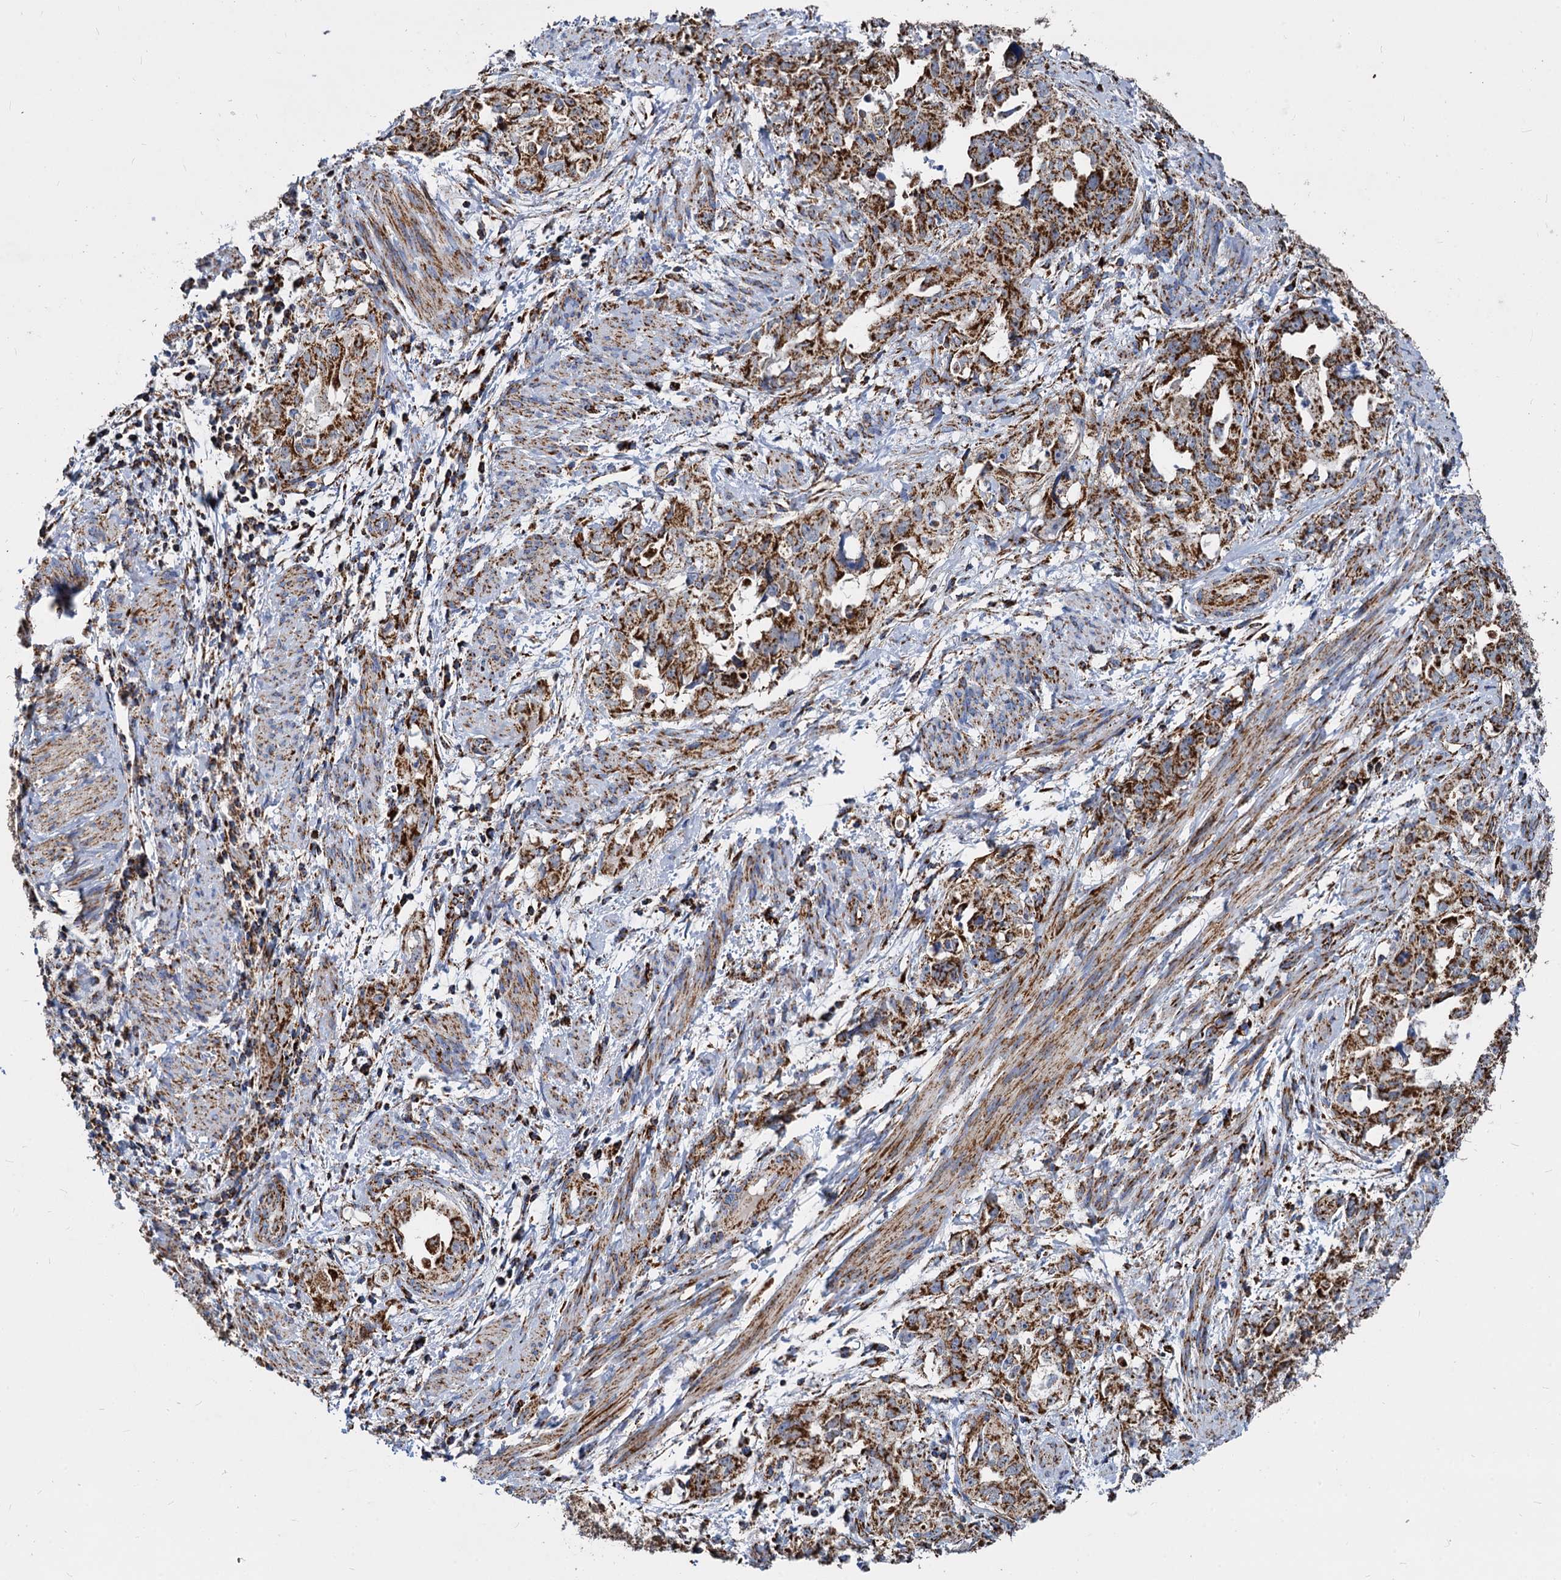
{"staining": {"intensity": "strong", "quantity": ">75%", "location": "cytoplasmic/membranous"}, "tissue": "endometrial cancer", "cell_type": "Tumor cells", "image_type": "cancer", "snomed": [{"axis": "morphology", "description": "Adenocarcinoma, NOS"}, {"axis": "topography", "description": "Endometrium"}], "caption": "DAB immunohistochemical staining of human adenocarcinoma (endometrial) demonstrates strong cytoplasmic/membranous protein staining in approximately >75% of tumor cells. (DAB (3,3'-diaminobenzidine) IHC with brightfield microscopy, high magnification).", "gene": "TIMM10", "patient": {"sex": "female", "age": 65}}